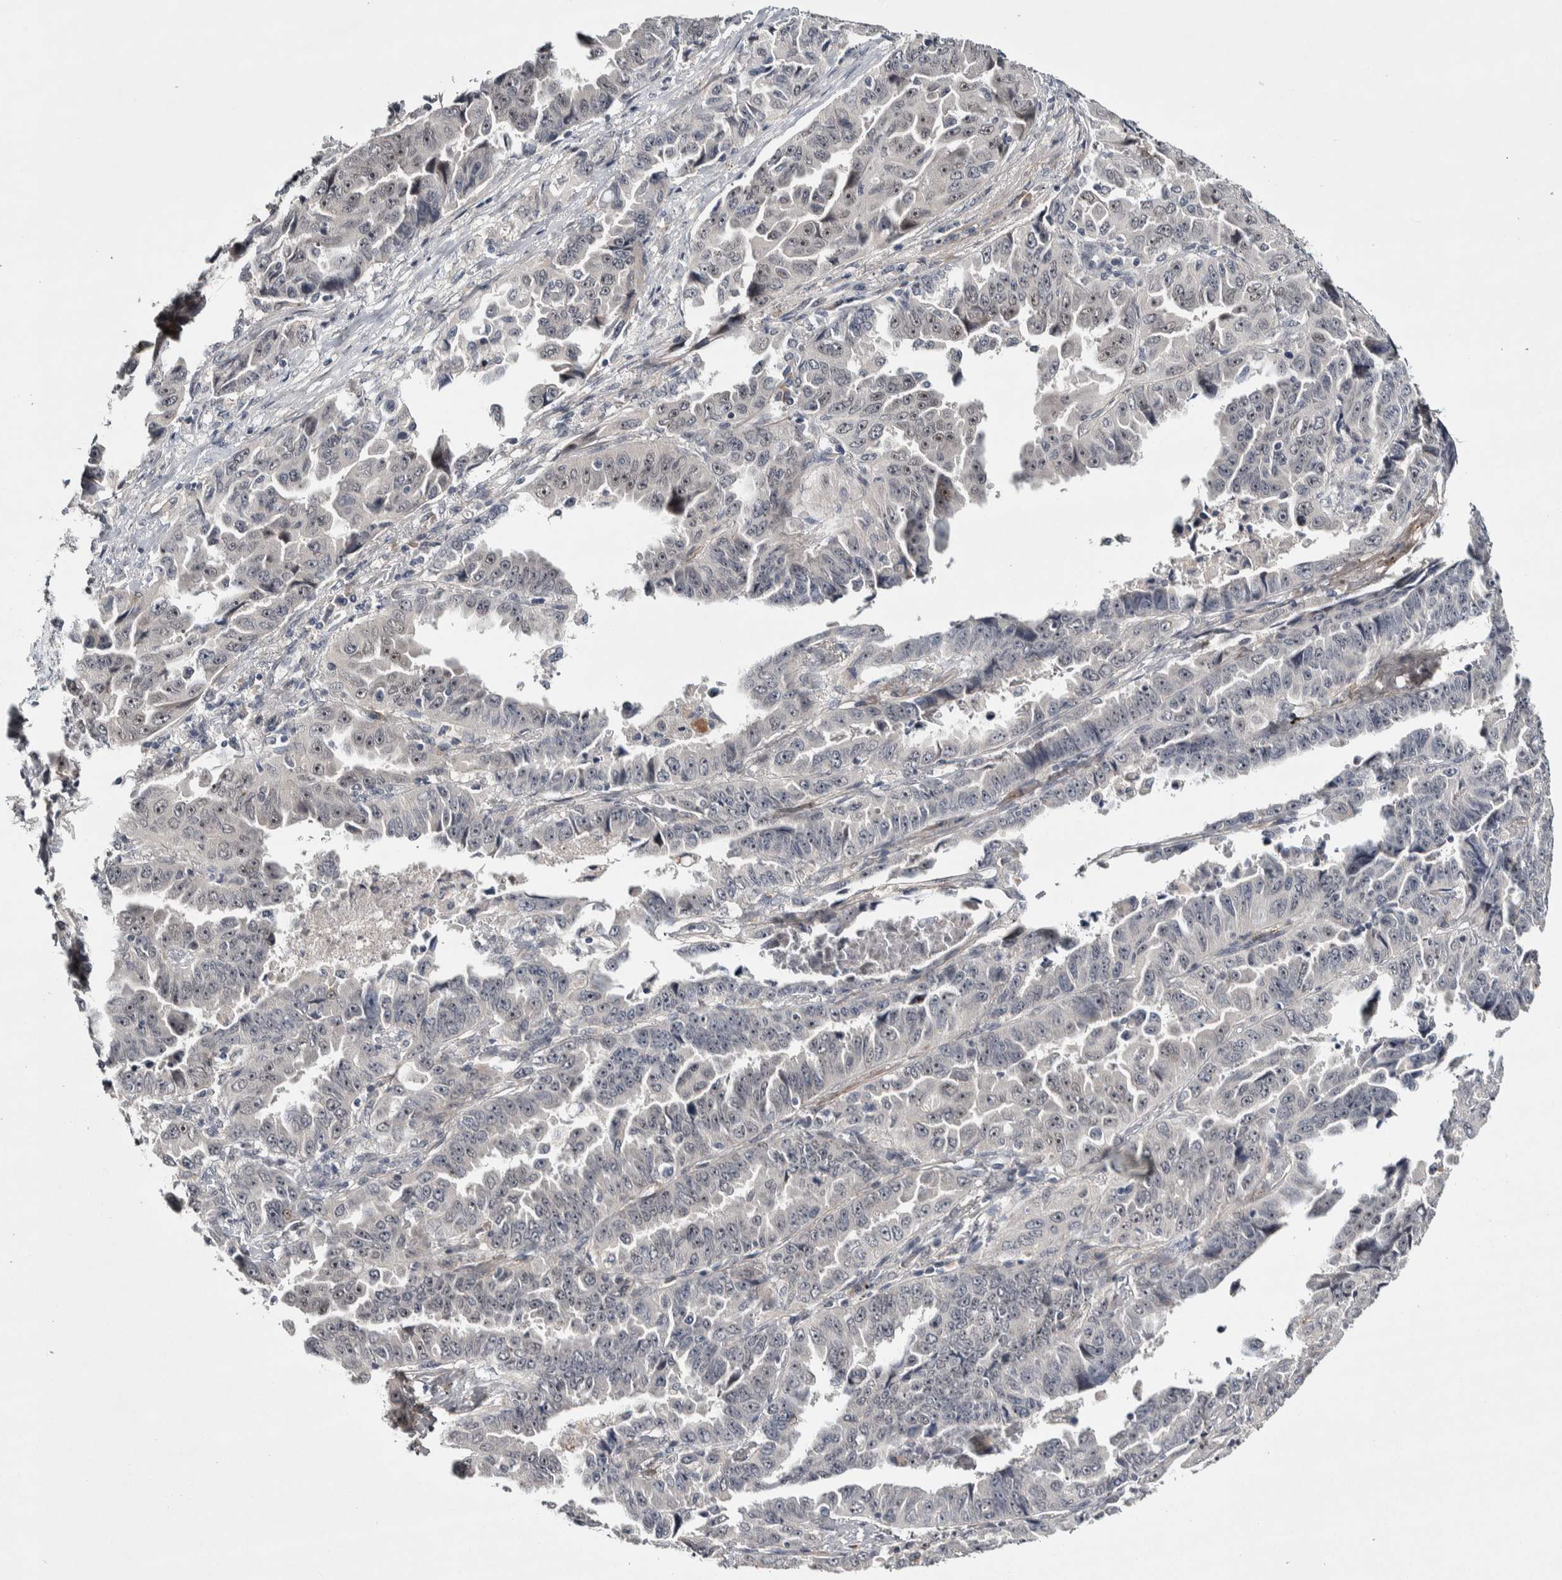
{"staining": {"intensity": "weak", "quantity": "25%-75%", "location": "nuclear"}, "tissue": "lung cancer", "cell_type": "Tumor cells", "image_type": "cancer", "snomed": [{"axis": "morphology", "description": "Adenocarcinoma, NOS"}, {"axis": "topography", "description": "Lung"}], "caption": "Brown immunohistochemical staining in lung adenocarcinoma exhibits weak nuclear staining in approximately 25%-75% of tumor cells.", "gene": "ASPN", "patient": {"sex": "female", "age": 51}}